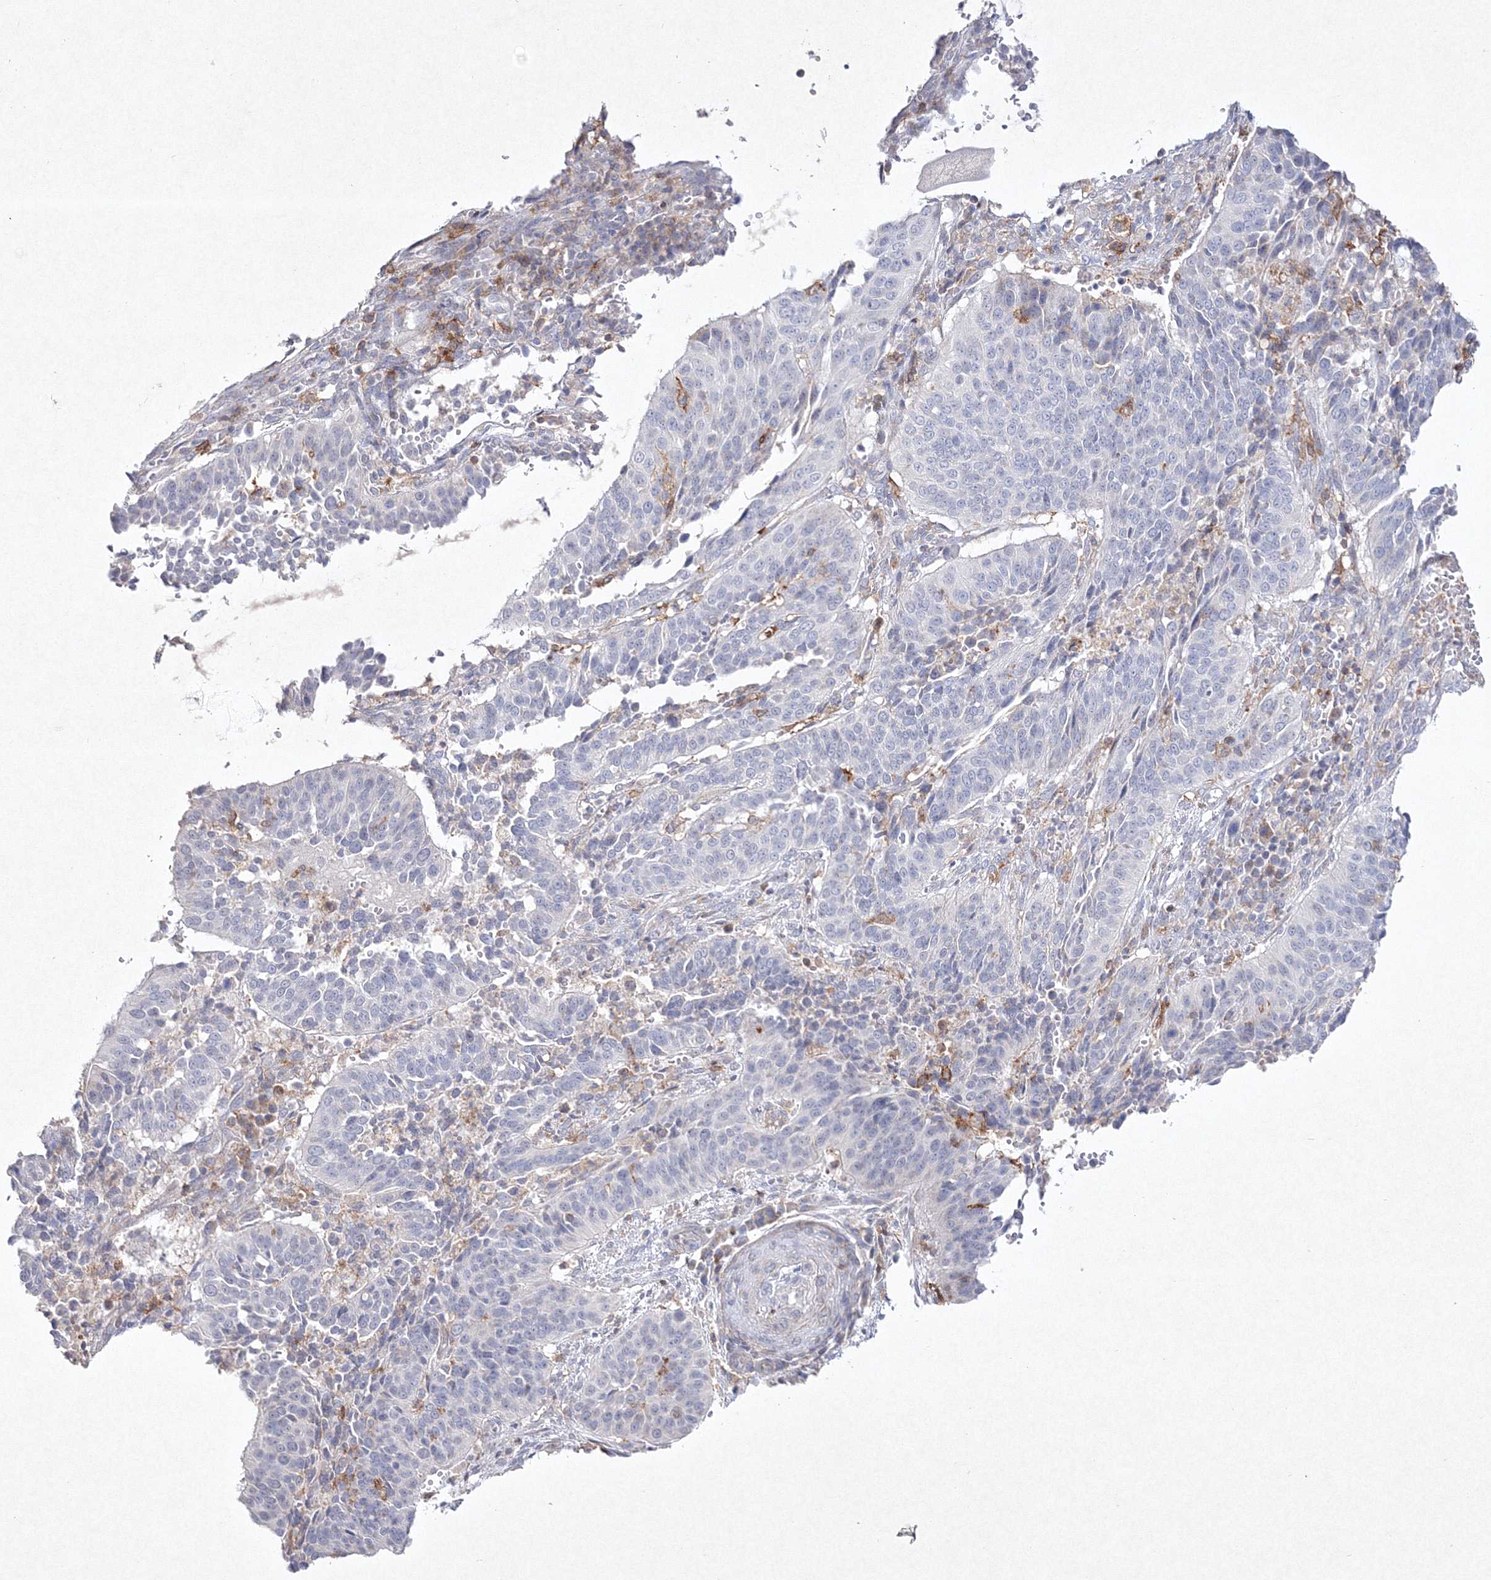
{"staining": {"intensity": "negative", "quantity": "none", "location": "none"}, "tissue": "cervical cancer", "cell_type": "Tumor cells", "image_type": "cancer", "snomed": [{"axis": "morphology", "description": "Normal tissue, NOS"}, {"axis": "morphology", "description": "Squamous cell carcinoma, NOS"}, {"axis": "topography", "description": "Cervix"}], "caption": "Immunohistochemical staining of human cervical cancer (squamous cell carcinoma) shows no significant expression in tumor cells.", "gene": "HCST", "patient": {"sex": "female", "age": 39}}